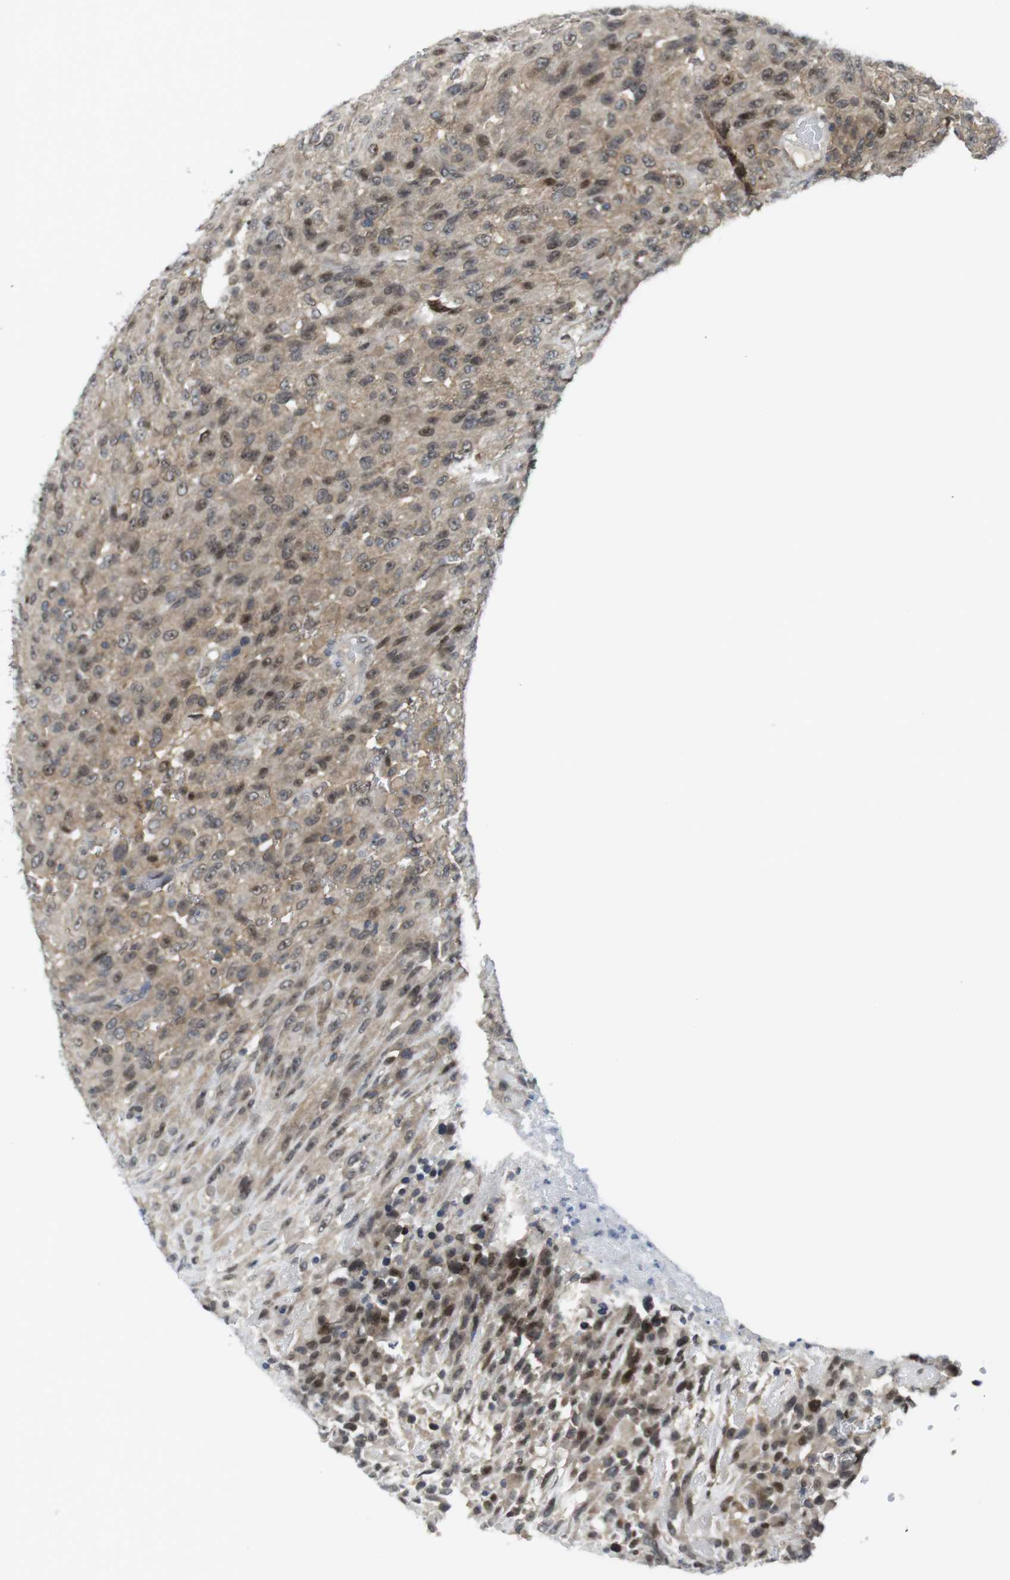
{"staining": {"intensity": "moderate", "quantity": ">75%", "location": "cytoplasmic/membranous"}, "tissue": "urothelial cancer", "cell_type": "Tumor cells", "image_type": "cancer", "snomed": [{"axis": "morphology", "description": "Urothelial carcinoma, High grade"}, {"axis": "topography", "description": "Urinary bladder"}], "caption": "Human urothelial carcinoma (high-grade) stained with a brown dye reveals moderate cytoplasmic/membranous positive positivity in approximately >75% of tumor cells.", "gene": "RCC1", "patient": {"sex": "male", "age": 66}}